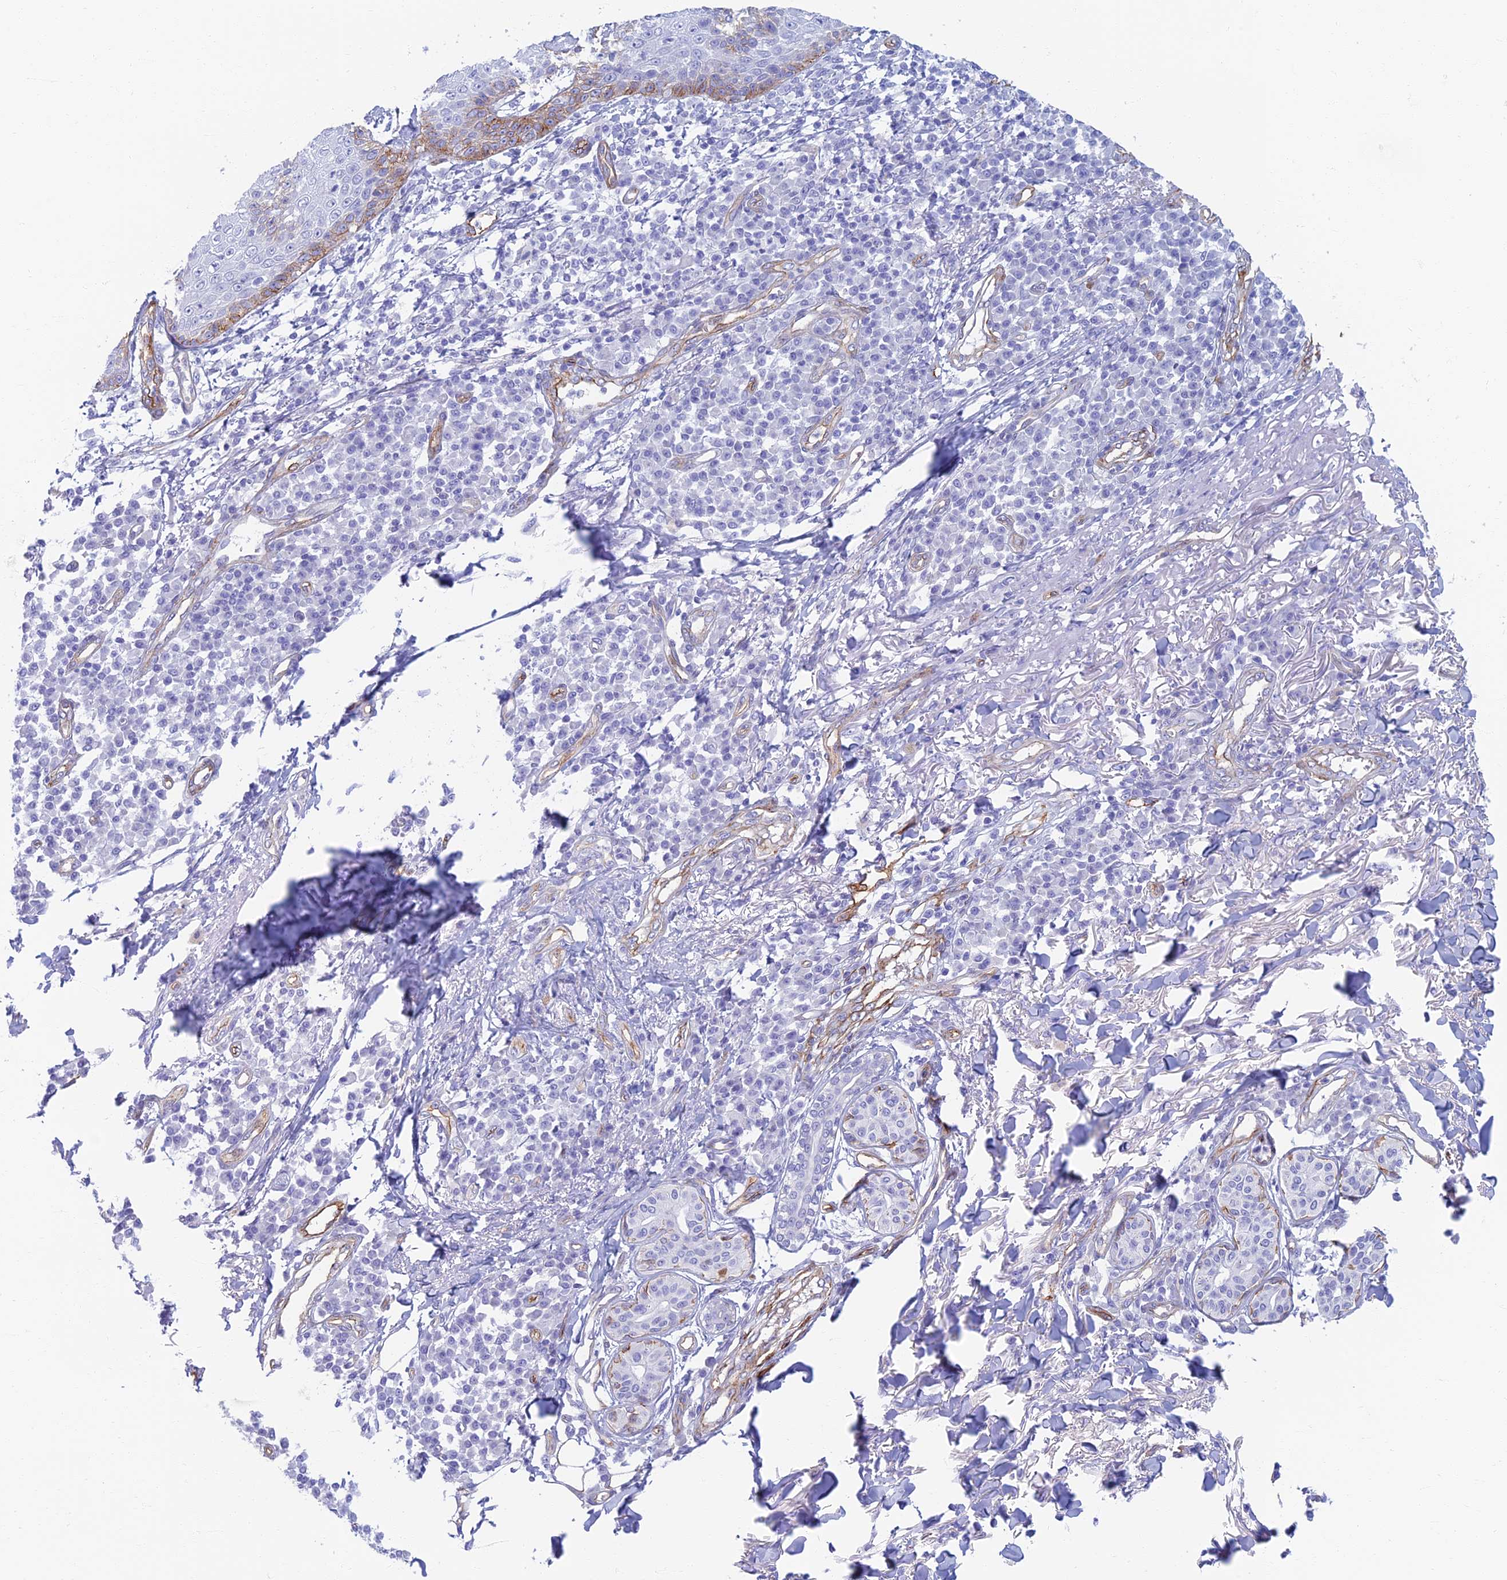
{"staining": {"intensity": "negative", "quantity": "none", "location": "none"}, "tissue": "skin cancer", "cell_type": "Tumor cells", "image_type": "cancer", "snomed": [{"axis": "morphology", "description": "Squamous cell carcinoma, NOS"}, {"axis": "topography", "description": "Skin"}], "caption": "Tumor cells show no significant expression in skin cancer.", "gene": "ETFRF1", "patient": {"sex": "male", "age": 71}}